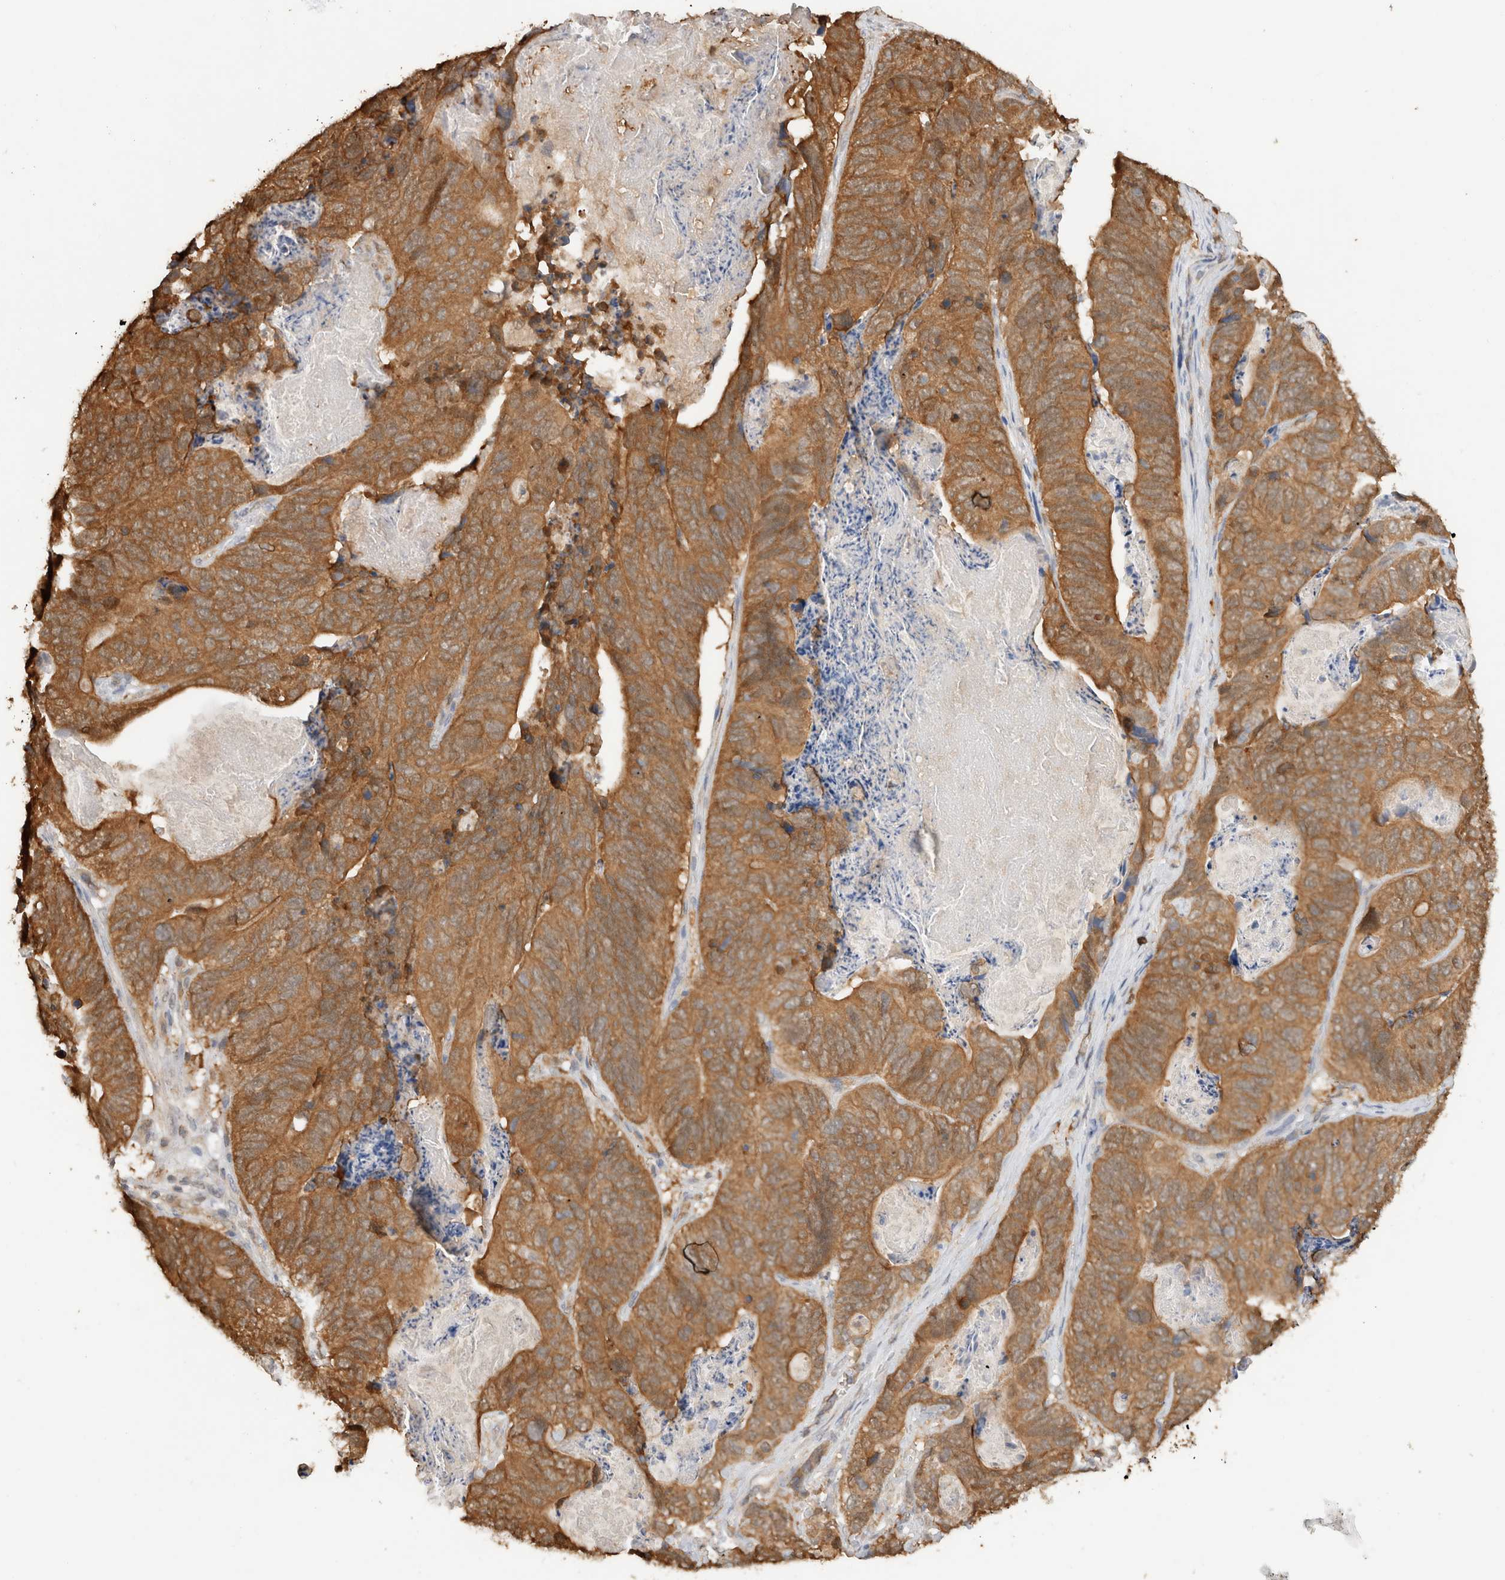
{"staining": {"intensity": "moderate", "quantity": ">75%", "location": "cytoplasmic/membranous"}, "tissue": "stomach cancer", "cell_type": "Tumor cells", "image_type": "cancer", "snomed": [{"axis": "morphology", "description": "Normal tissue, NOS"}, {"axis": "morphology", "description": "Adenocarcinoma, NOS"}, {"axis": "topography", "description": "Stomach"}], "caption": "A high-resolution histopathology image shows immunohistochemistry (IHC) staining of adenocarcinoma (stomach), which shows moderate cytoplasmic/membranous positivity in about >75% of tumor cells.", "gene": "CA13", "patient": {"sex": "female", "age": 89}}